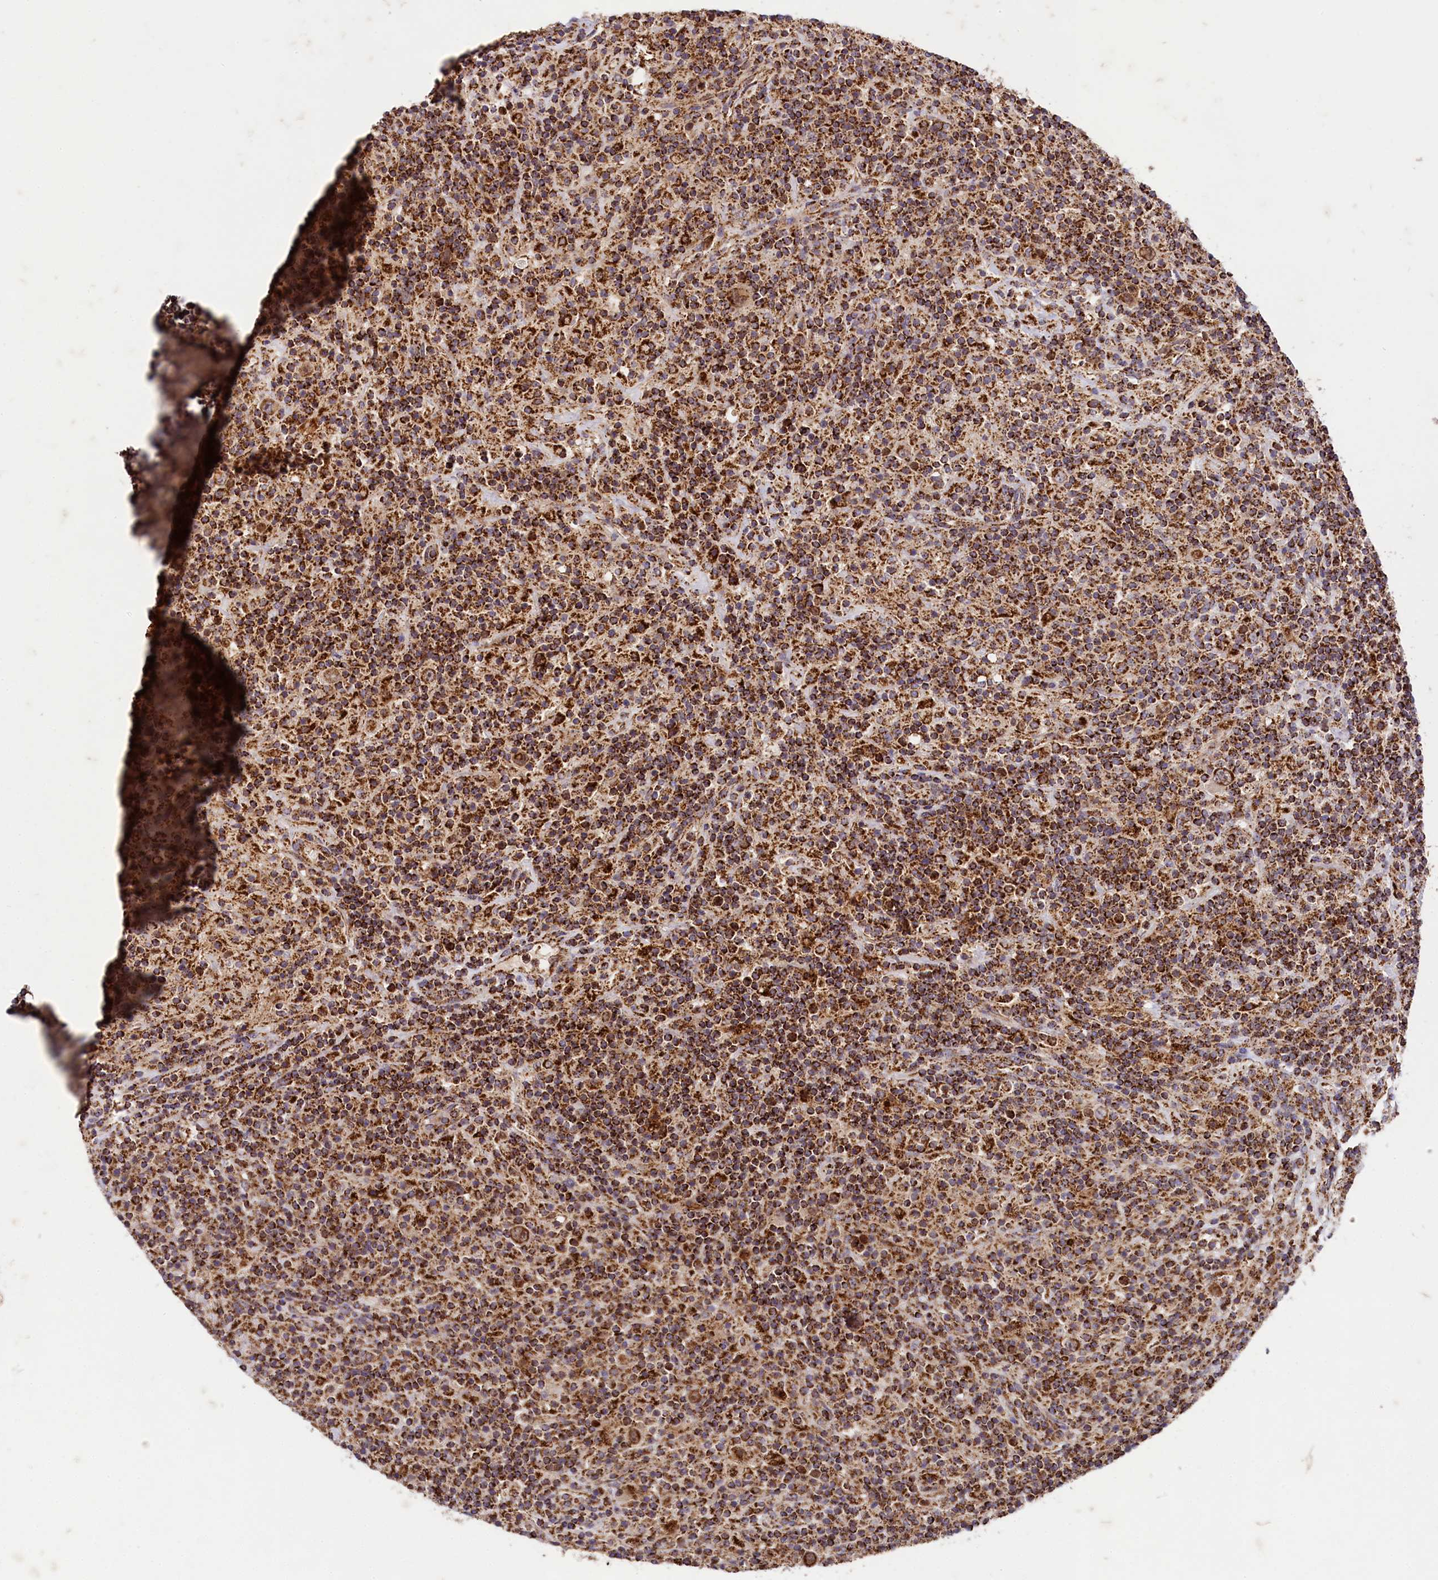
{"staining": {"intensity": "strong", "quantity": ">75%", "location": "cytoplasmic/membranous"}, "tissue": "lymphoma", "cell_type": "Tumor cells", "image_type": "cancer", "snomed": [{"axis": "morphology", "description": "Hodgkin's disease, NOS"}, {"axis": "topography", "description": "Lymph node"}], "caption": "The image exhibits staining of Hodgkin's disease, revealing strong cytoplasmic/membranous protein staining (brown color) within tumor cells. The protein is shown in brown color, while the nuclei are stained blue.", "gene": "CLYBL", "patient": {"sex": "male", "age": 70}}